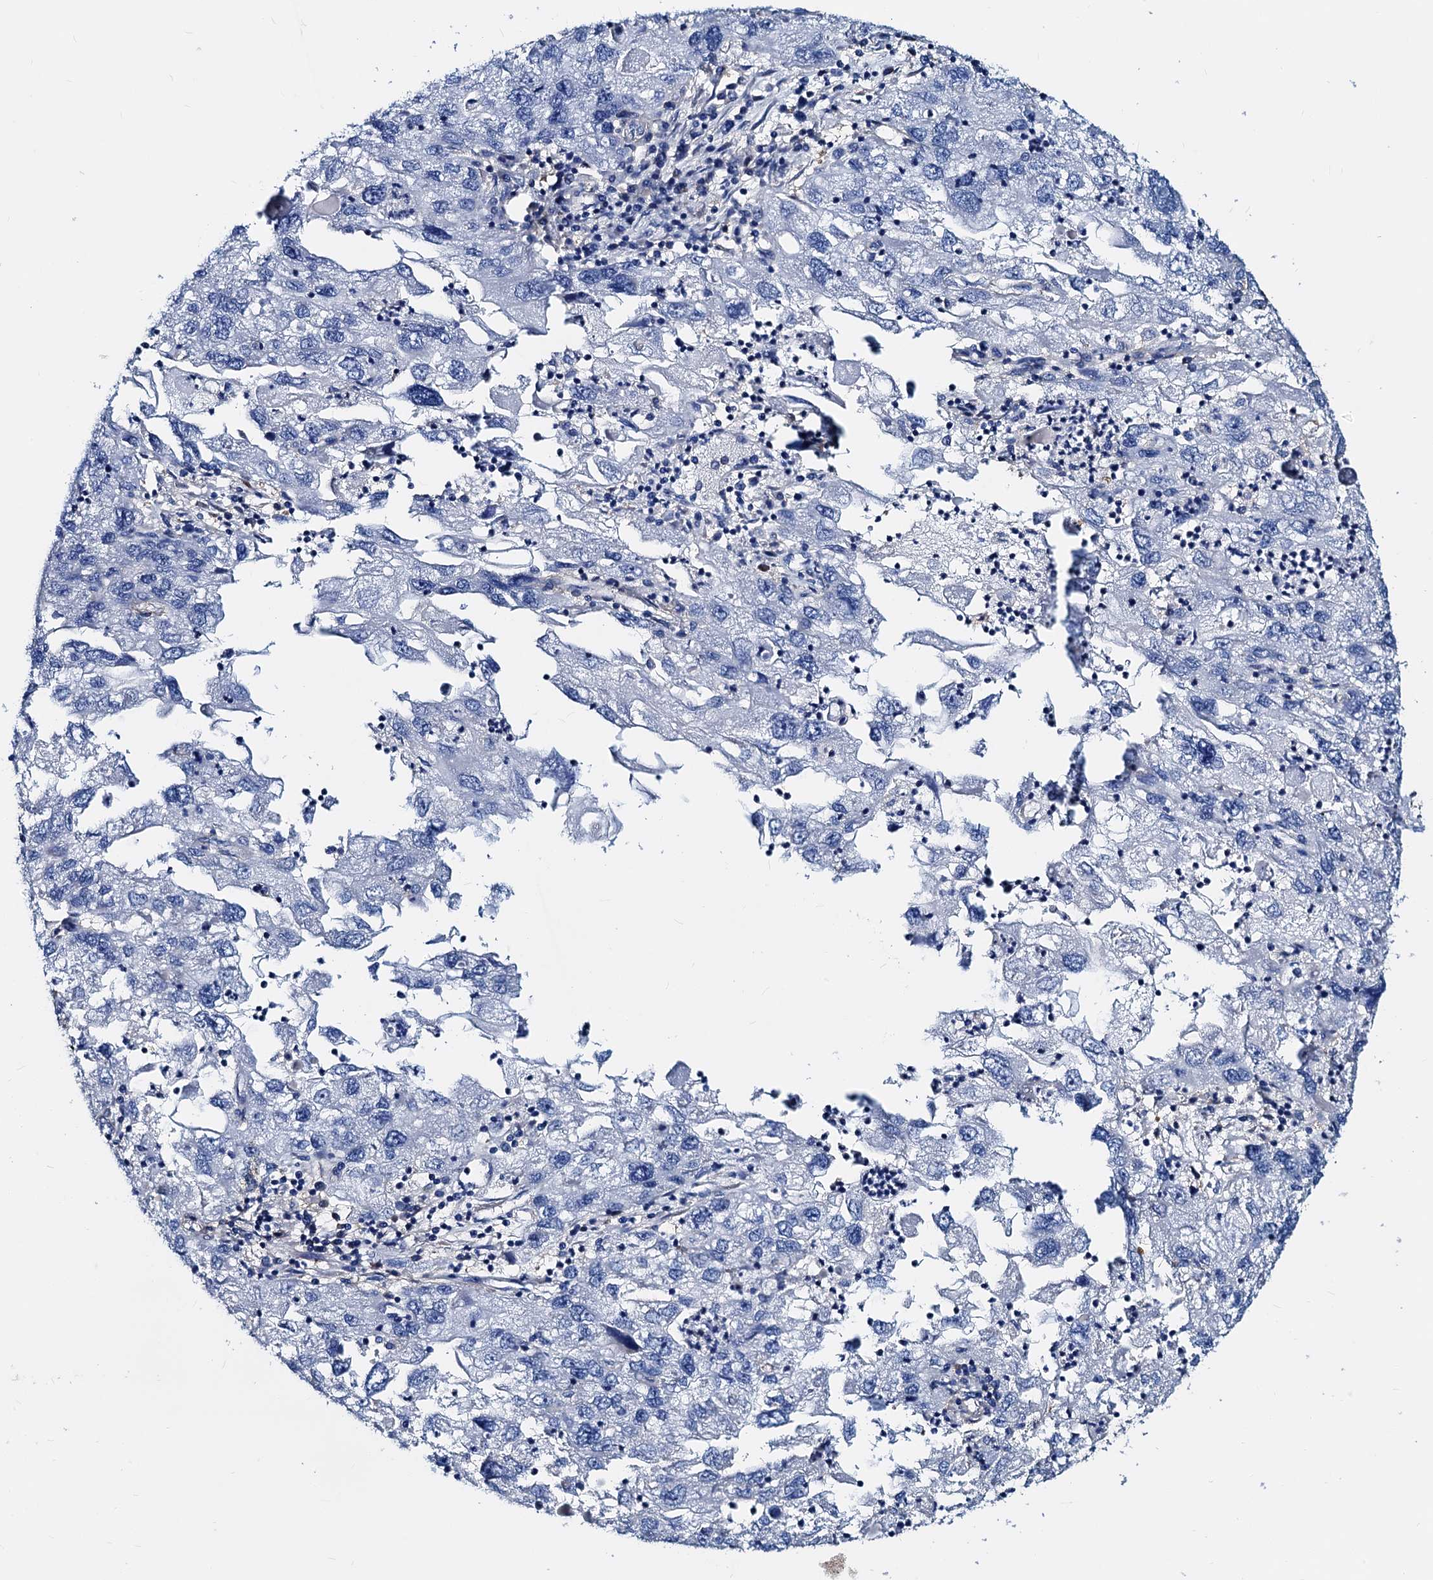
{"staining": {"intensity": "negative", "quantity": "none", "location": "none"}, "tissue": "endometrial cancer", "cell_type": "Tumor cells", "image_type": "cancer", "snomed": [{"axis": "morphology", "description": "Adenocarcinoma, NOS"}, {"axis": "topography", "description": "Endometrium"}], "caption": "This image is of endometrial cancer (adenocarcinoma) stained with IHC to label a protein in brown with the nuclei are counter-stained blue. There is no staining in tumor cells.", "gene": "GCOM1", "patient": {"sex": "female", "age": 49}}